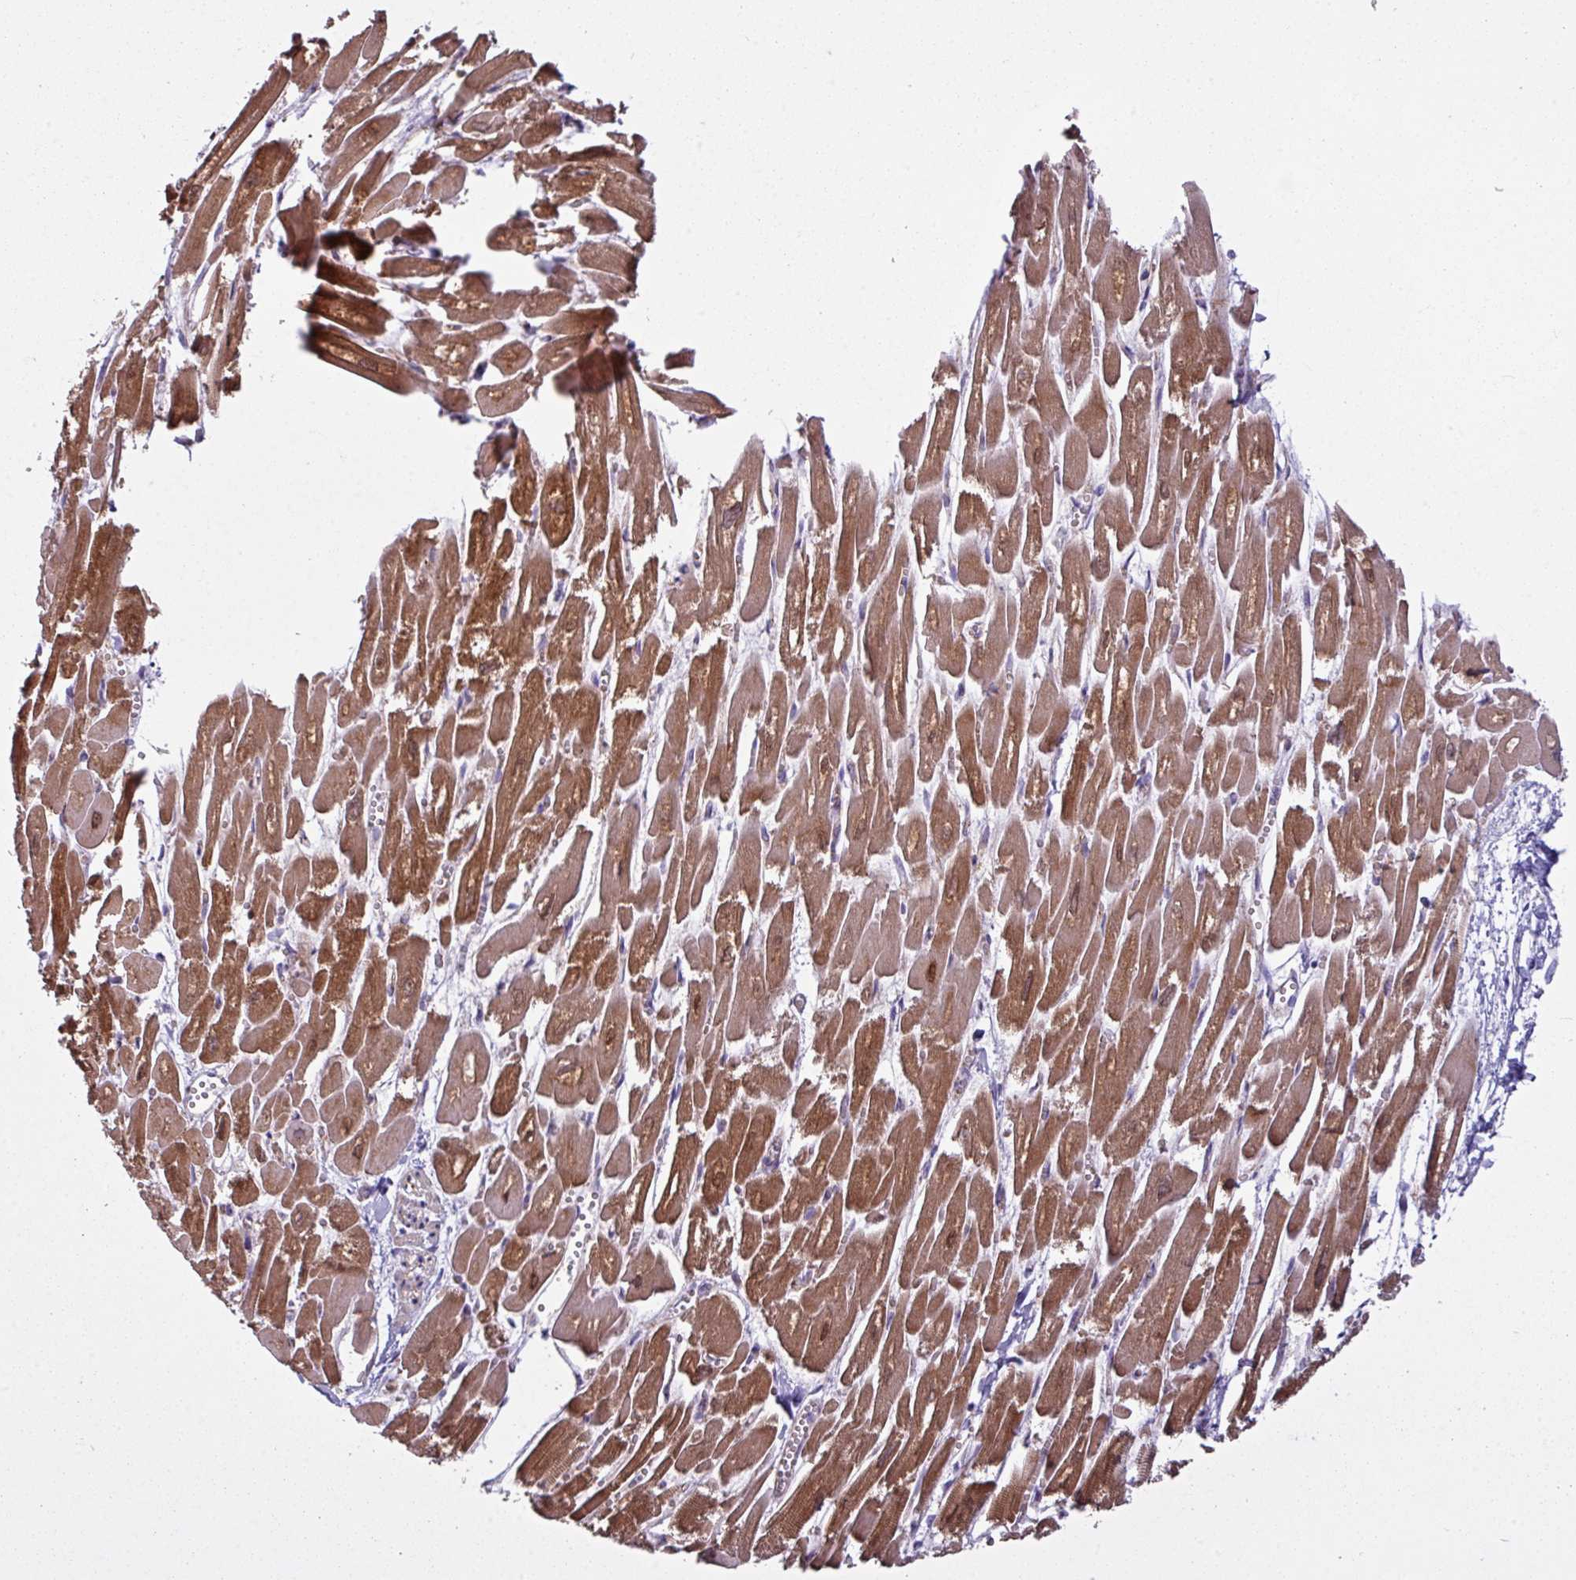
{"staining": {"intensity": "strong", "quantity": ">75%", "location": "cytoplasmic/membranous"}, "tissue": "heart muscle", "cell_type": "Cardiomyocytes", "image_type": "normal", "snomed": [{"axis": "morphology", "description": "Normal tissue, NOS"}, {"axis": "topography", "description": "Heart"}], "caption": "DAB (3,3'-diaminobenzidine) immunohistochemical staining of normal human heart muscle exhibits strong cytoplasmic/membranous protein expression in about >75% of cardiomyocytes.", "gene": "CAMK2A", "patient": {"sex": "male", "age": 54}}